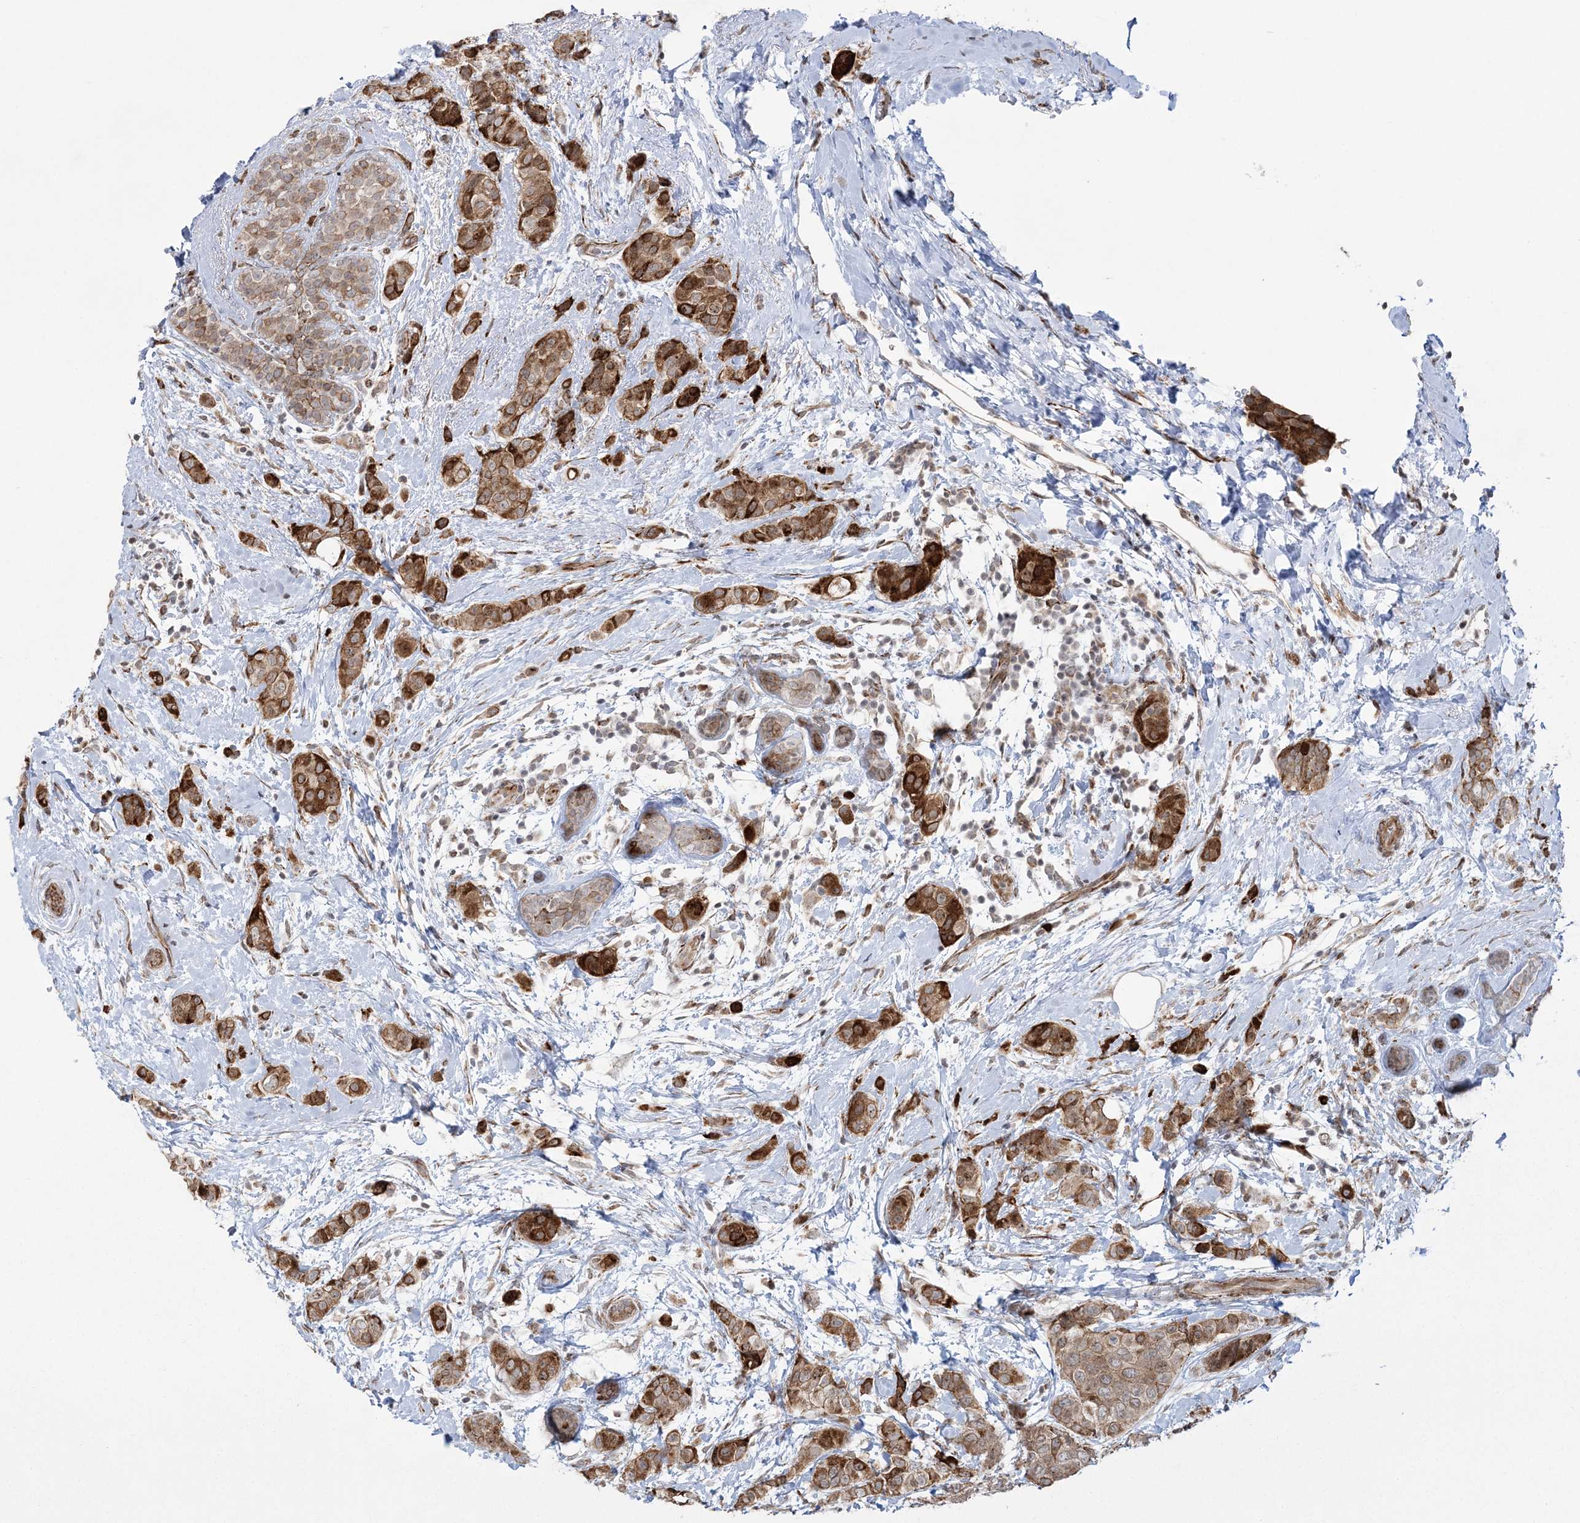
{"staining": {"intensity": "strong", "quantity": ">75%", "location": "cytoplasmic/membranous"}, "tissue": "breast cancer", "cell_type": "Tumor cells", "image_type": "cancer", "snomed": [{"axis": "morphology", "description": "Lobular carcinoma"}, {"axis": "topography", "description": "Breast"}], "caption": "Immunohistochemical staining of lobular carcinoma (breast) shows high levels of strong cytoplasmic/membranous protein expression in about >75% of tumor cells.", "gene": "EFCAB12", "patient": {"sex": "female", "age": 51}}